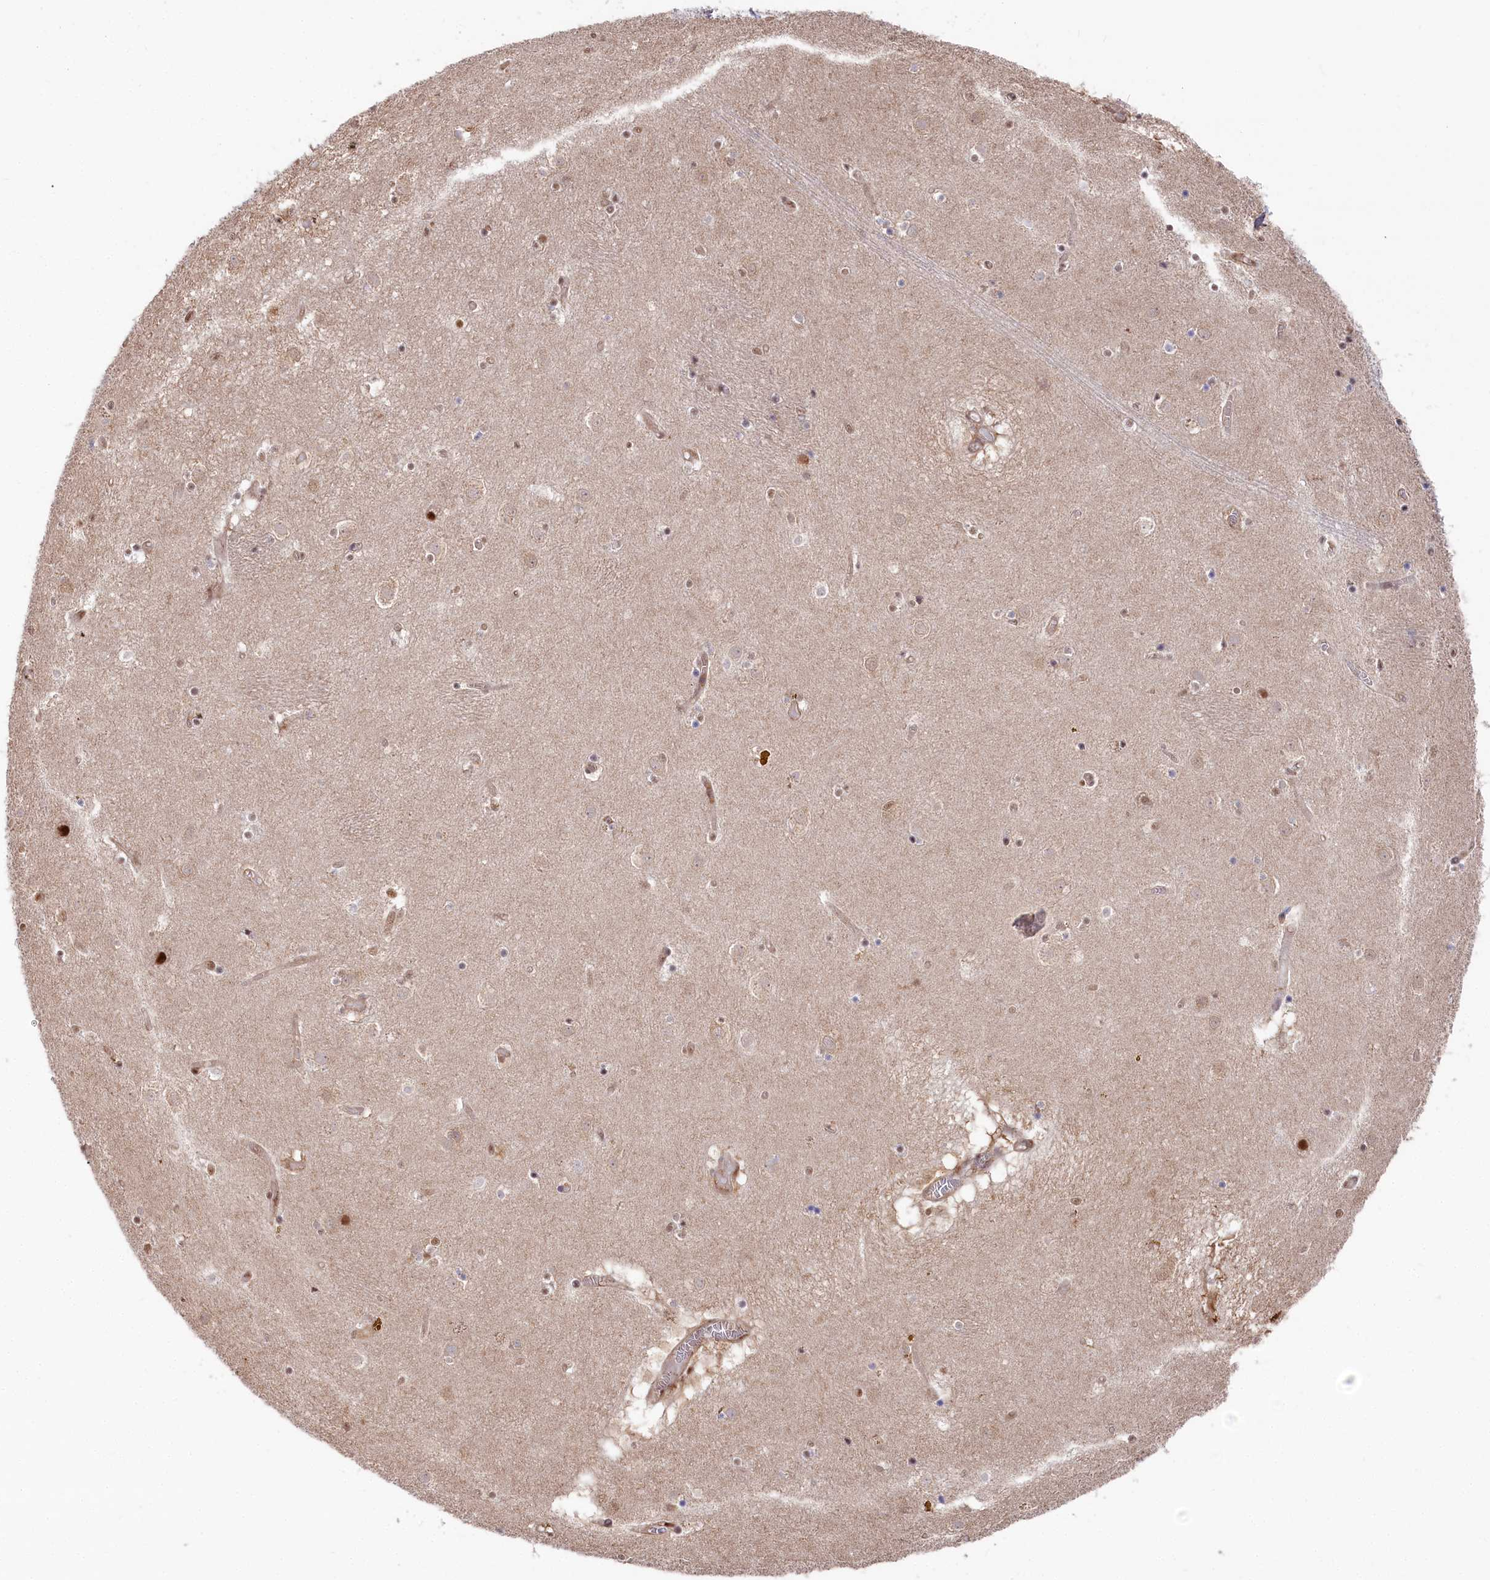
{"staining": {"intensity": "moderate", "quantity": "<25%", "location": "nuclear"}, "tissue": "caudate", "cell_type": "Glial cells", "image_type": "normal", "snomed": [{"axis": "morphology", "description": "Normal tissue, NOS"}, {"axis": "topography", "description": "Lateral ventricle wall"}], "caption": "Immunohistochemistry (IHC) micrograph of benign human caudate stained for a protein (brown), which reveals low levels of moderate nuclear expression in approximately <25% of glial cells.", "gene": "PSMA1", "patient": {"sex": "male", "age": 70}}